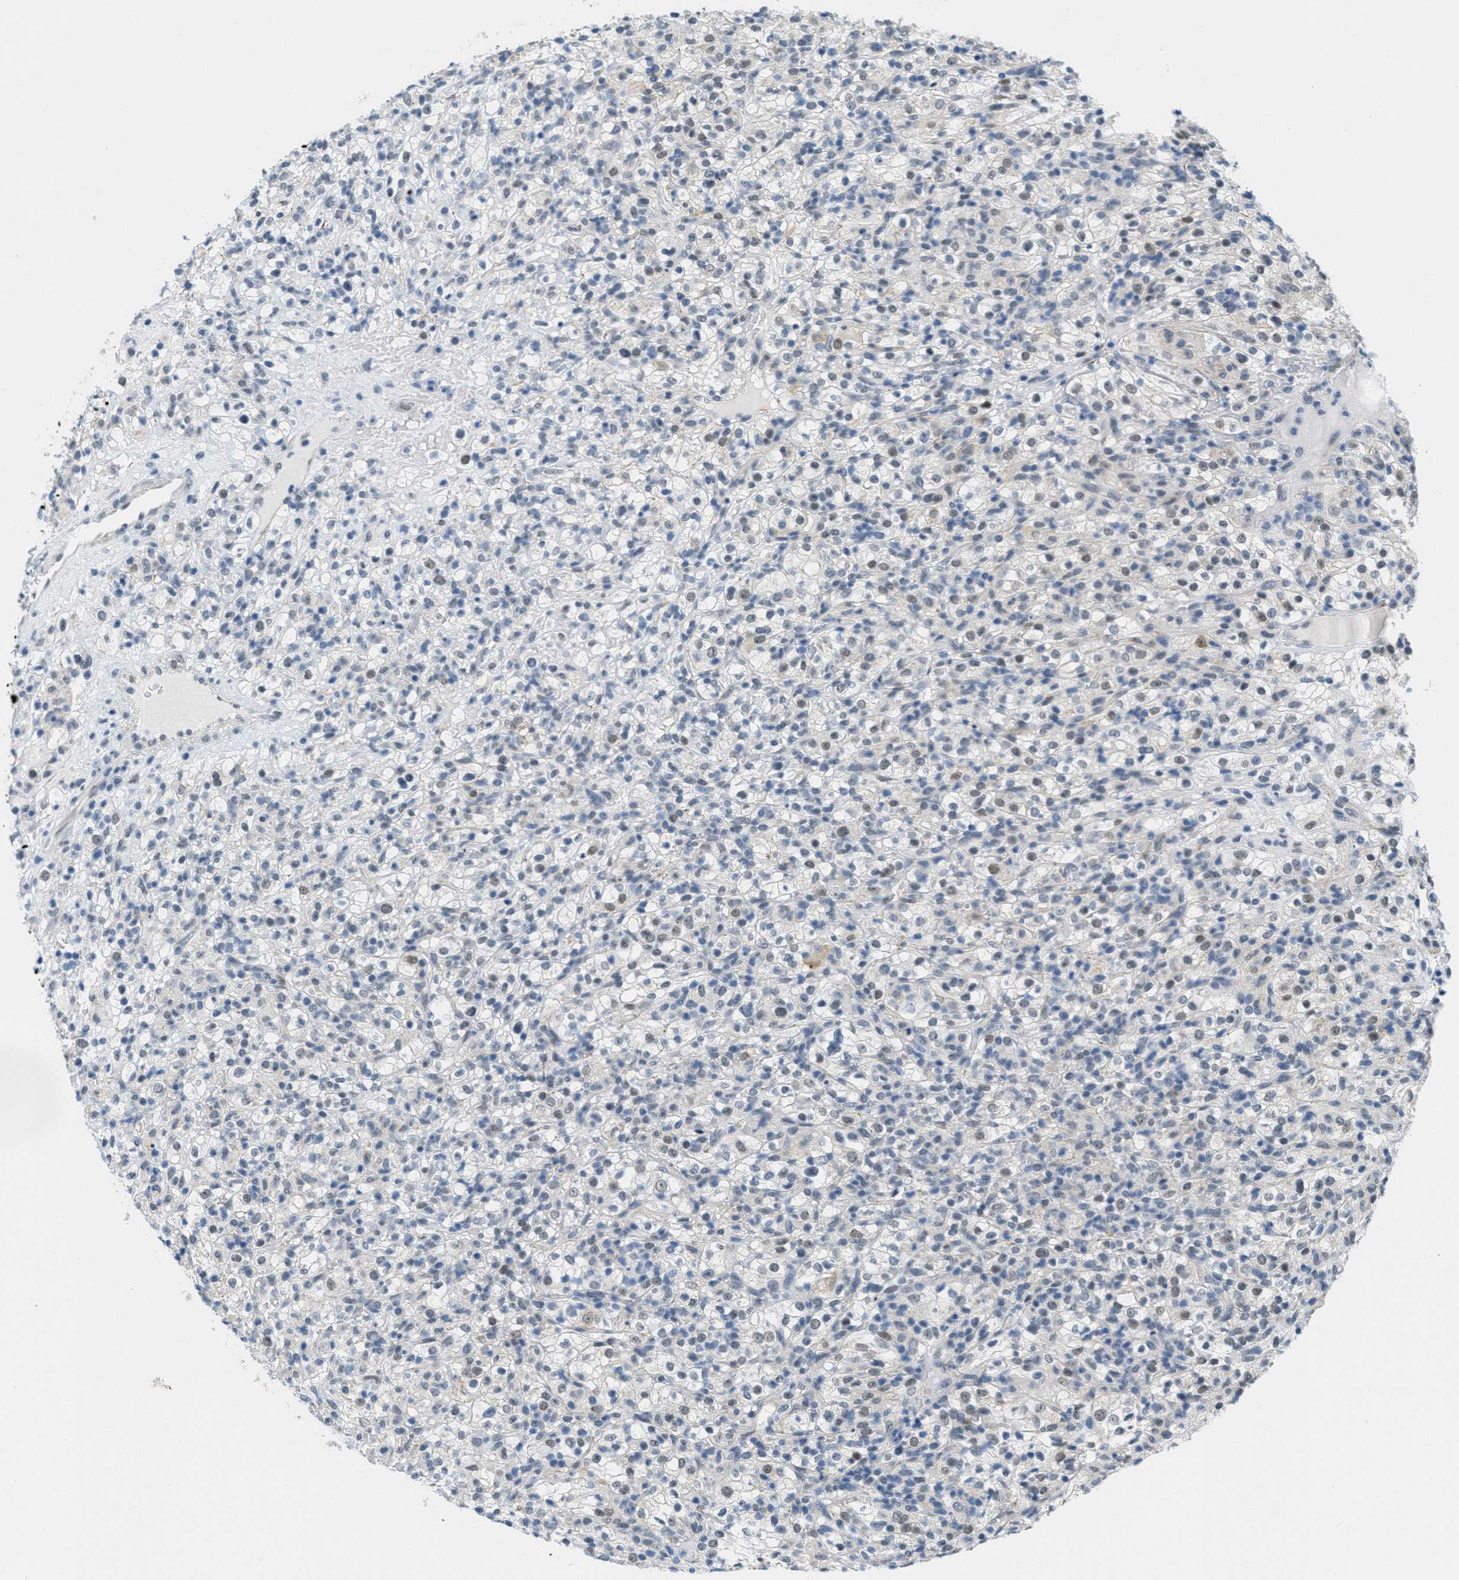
{"staining": {"intensity": "weak", "quantity": "<25%", "location": "nuclear"}, "tissue": "renal cancer", "cell_type": "Tumor cells", "image_type": "cancer", "snomed": [{"axis": "morphology", "description": "Normal tissue, NOS"}, {"axis": "morphology", "description": "Adenocarcinoma, NOS"}, {"axis": "topography", "description": "Kidney"}], "caption": "Immunohistochemical staining of human renal cancer (adenocarcinoma) displays no significant staining in tumor cells.", "gene": "HS3ST2", "patient": {"sex": "female", "age": 72}}